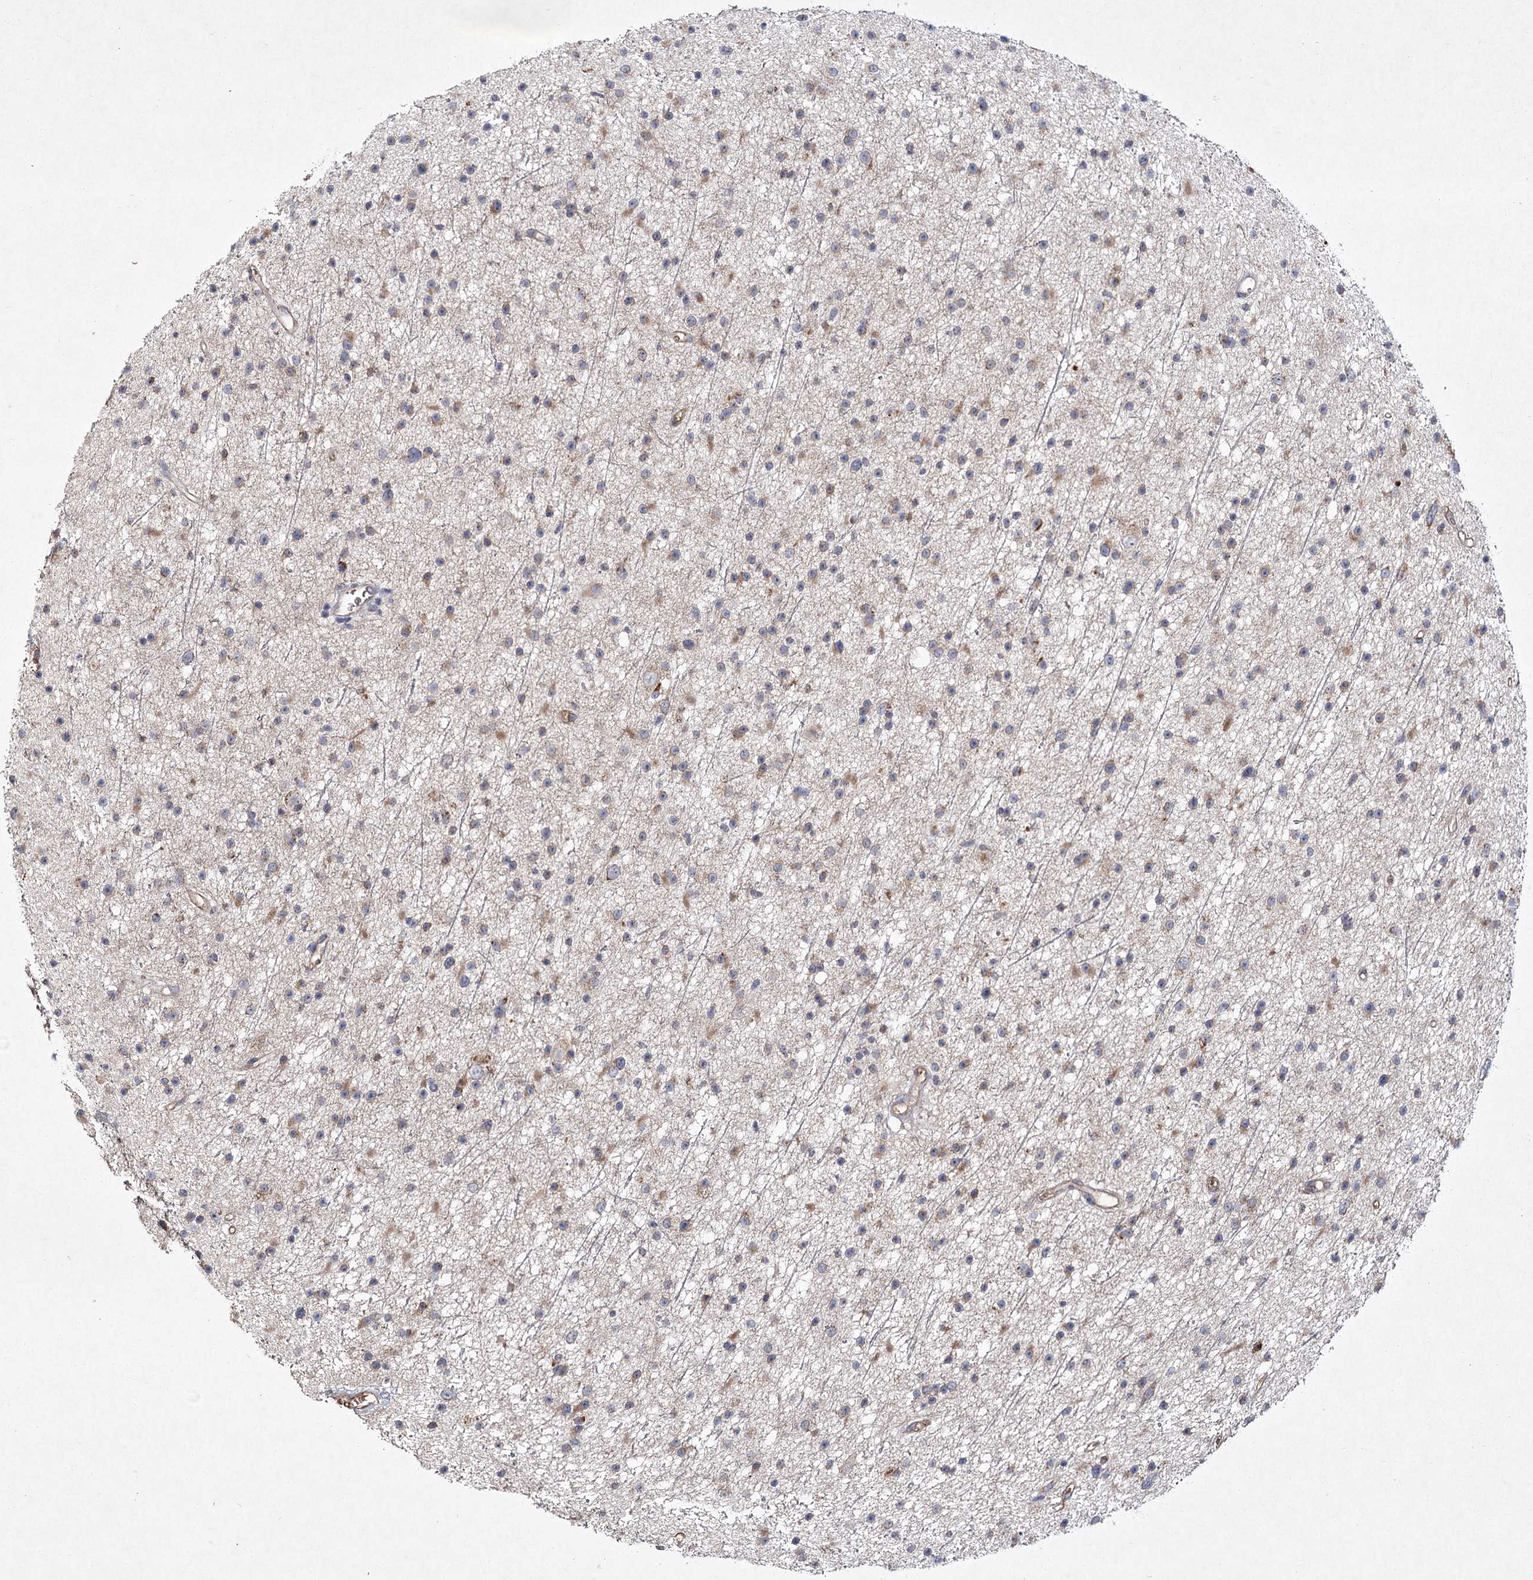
{"staining": {"intensity": "moderate", "quantity": "<25%", "location": "cytoplasmic/membranous"}, "tissue": "glioma", "cell_type": "Tumor cells", "image_type": "cancer", "snomed": [{"axis": "morphology", "description": "Glioma, malignant, Low grade"}, {"axis": "topography", "description": "Cerebral cortex"}], "caption": "Immunohistochemistry of low-grade glioma (malignant) exhibits low levels of moderate cytoplasmic/membranous staining in approximately <25% of tumor cells.", "gene": "MFN1", "patient": {"sex": "female", "age": 39}}